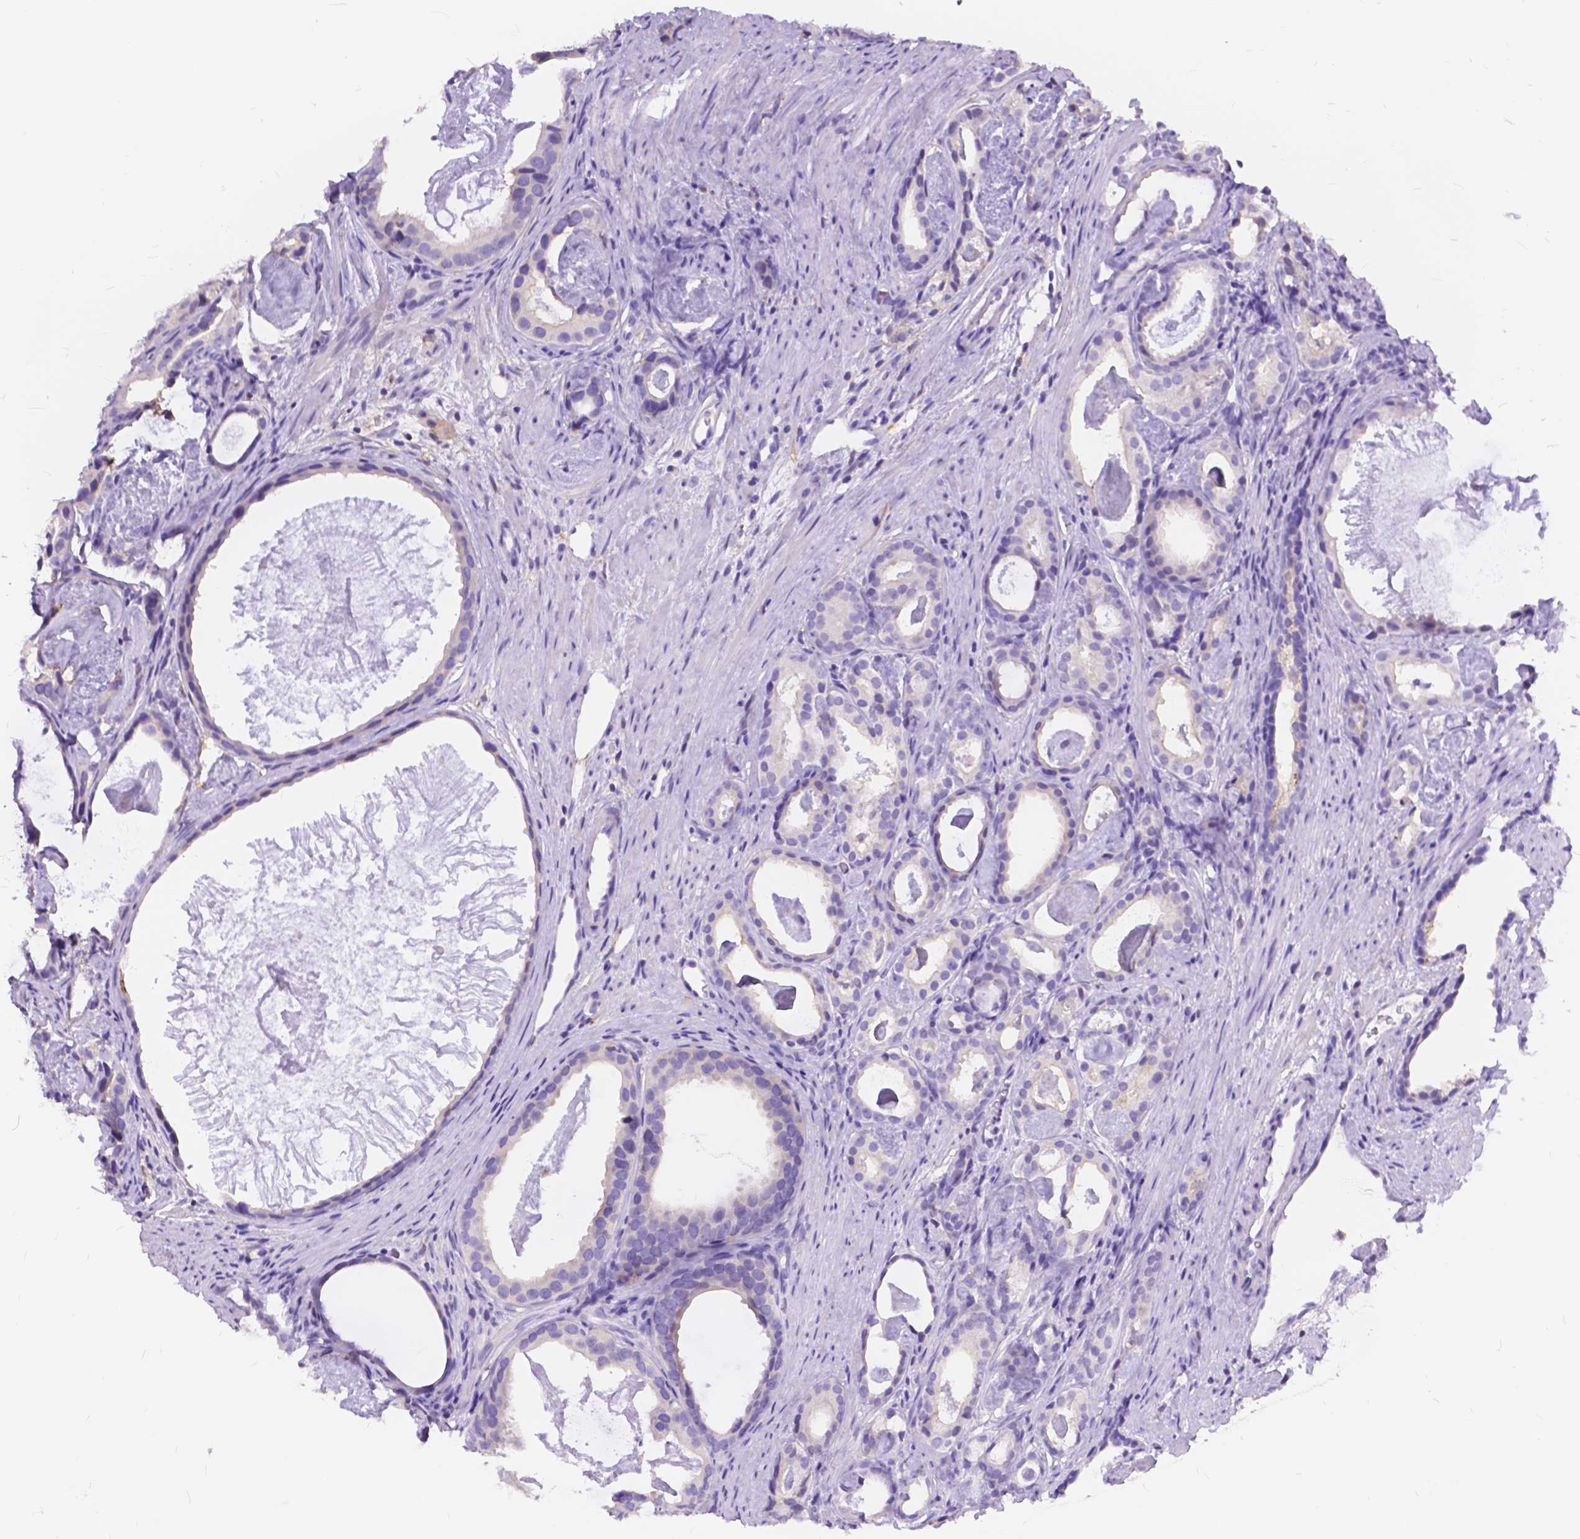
{"staining": {"intensity": "negative", "quantity": "none", "location": "none"}, "tissue": "prostate cancer", "cell_type": "Tumor cells", "image_type": "cancer", "snomed": [{"axis": "morphology", "description": "Adenocarcinoma, Low grade"}, {"axis": "topography", "description": "Prostate and seminal vesicle, NOS"}], "caption": "Human prostate cancer (adenocarcinoma (low-grade)) stained for a protein using immunohistochemistry exhibits no expression in tumor cells.", "gene": "FOXL2", "patient": {"sex": "male", "age": 71}}